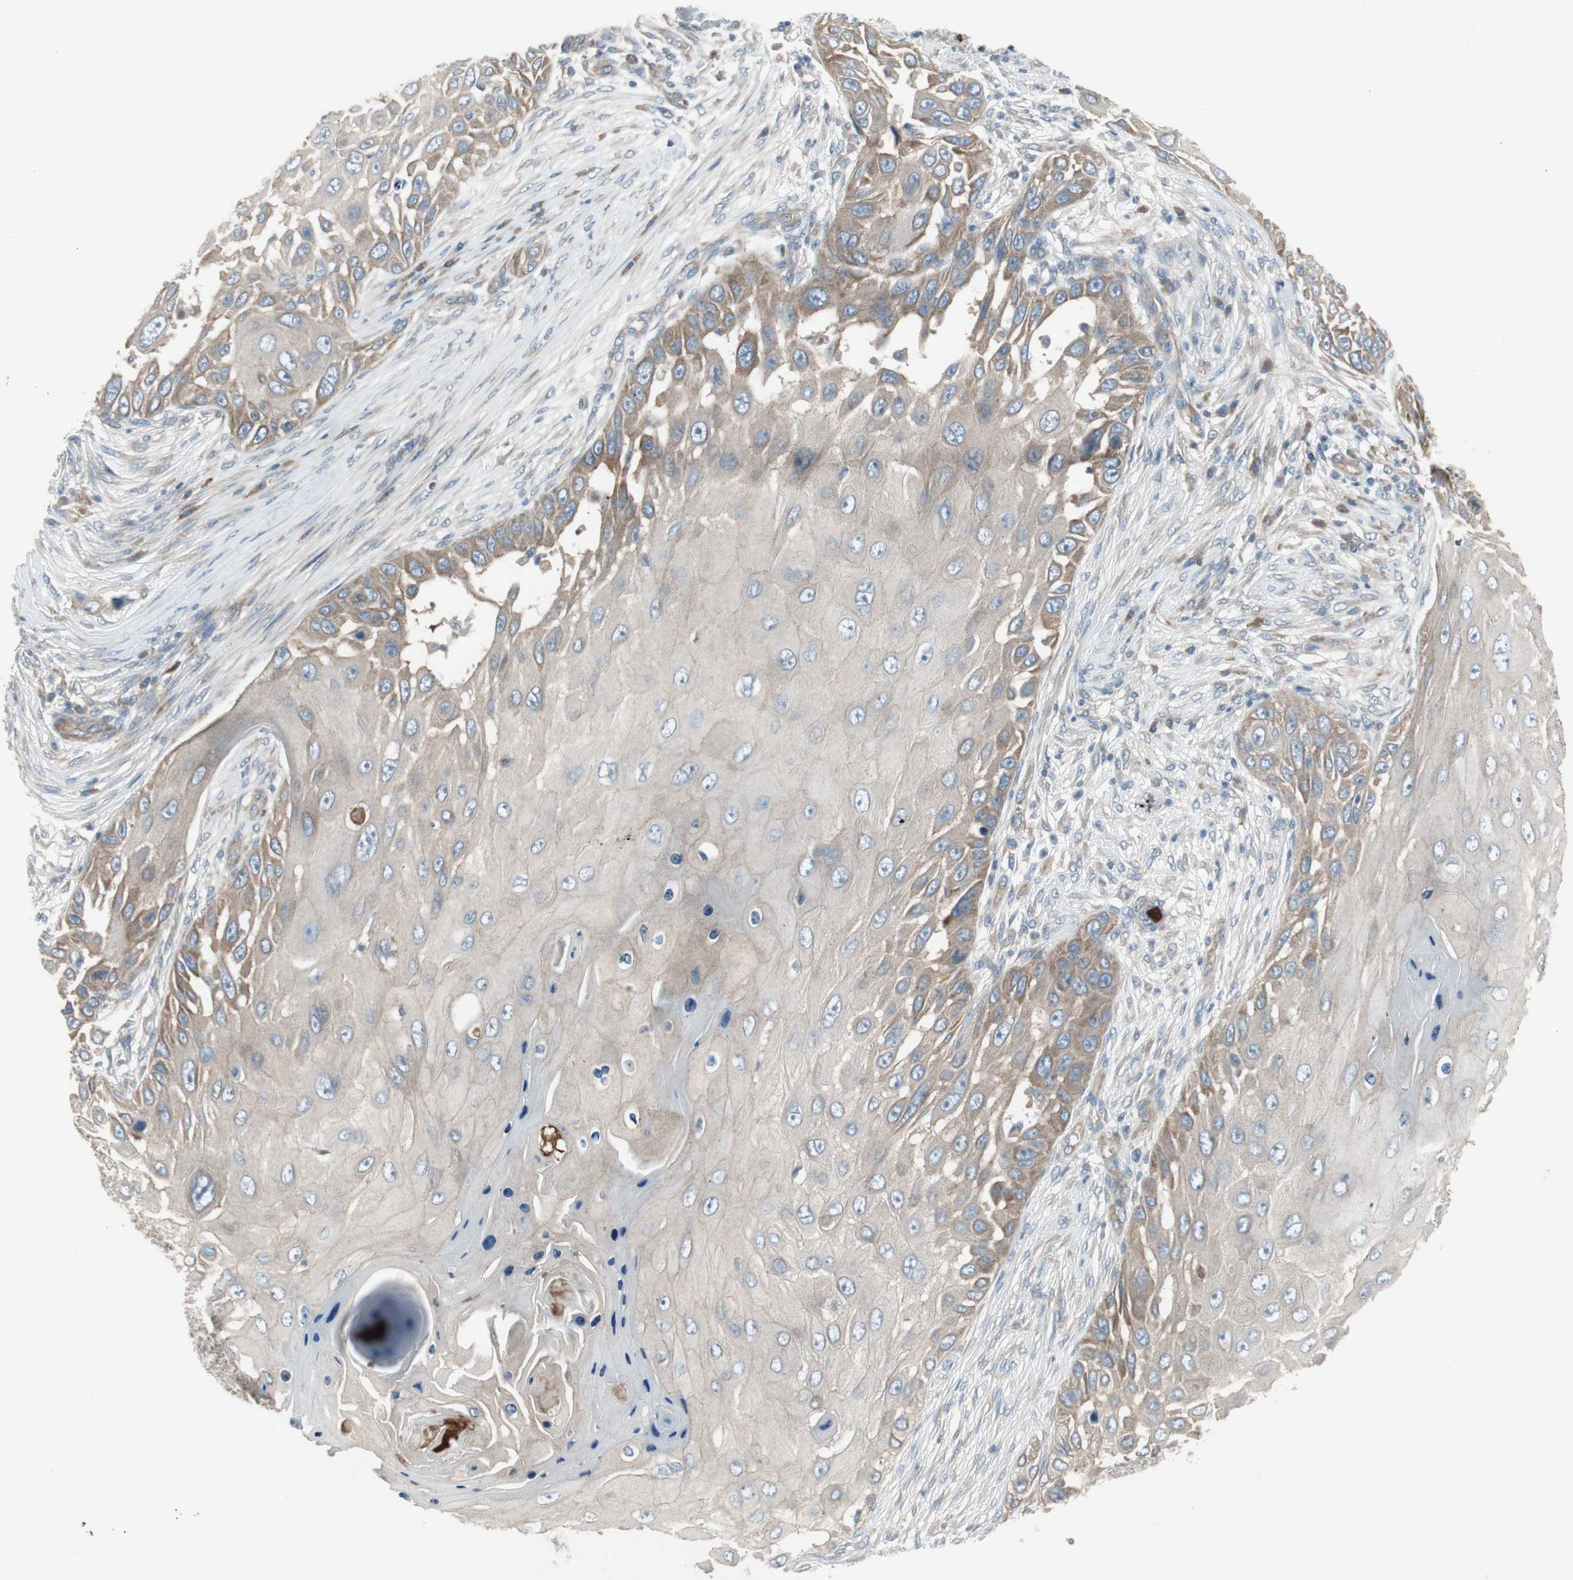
{"staining": {"intensity": "moderate", "quantity": "25%-75%", "location": "cytoplasmic/membranous"}, "tissue": "skin cancer", "cell_type": "Tumor cells", "image_type": "cancer", "snomed": [{"axis": "morphology", "description": "Squamous cell carcinoma, NOS"}, {"axis": "topography", "description": "Skin"}], "caption": "Skin squamous cell carcinoma was stained to show a protein in brown. There is medium levels of moderate cytoplasmic/membranous positivity in approximately 25%-75% of tumor cells. The staining was performed using DAB to visualize the protein expression in brown, while the nuclei were stained in blue with hematoxylin (Magnification: 20x).", "gene": "PANK2", "patient": {"sex": "female", "age": 44}}